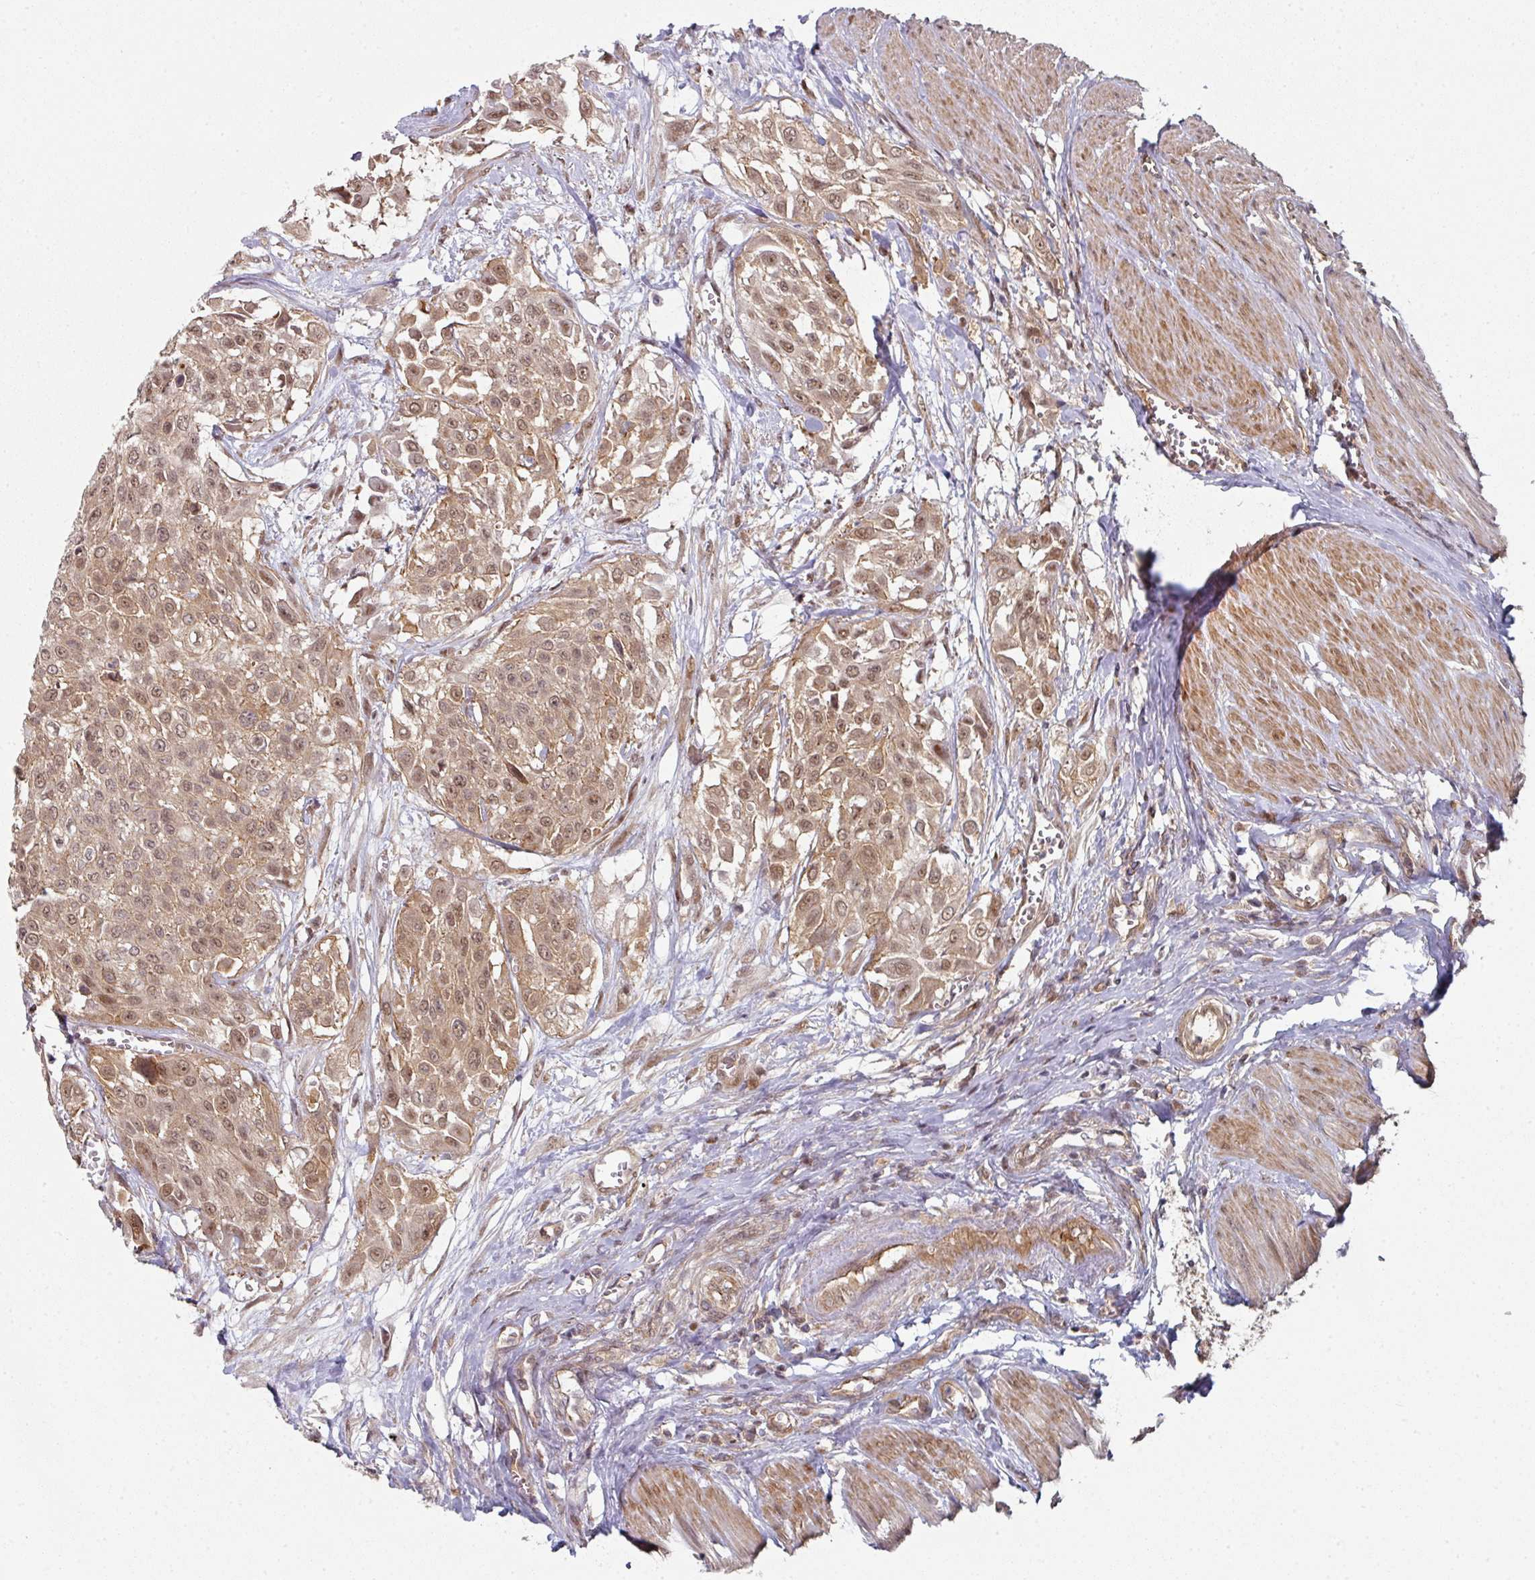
{"staining": {"intensity": "moderate", "quantity": ">75%", "location": "cytoplasmic/membranous,nuclear"}, "tissue": "urothelial cancer", "cell_type": "Tumor cells", "image_type": "cancer", "snomed": [{"axis": "morphology", "description": "Urothelial carcinoma, High grade"}, {"axis": "topography", "description": "Urinary bladder"}], "caption": "A brown stain labels moderate cytoplasmic/membranous and nuclear staining of a protein in urothelial cancer tumor cells.", "gene": "PSME3IP1", "patient": {"sex": "male", "age": 57}}